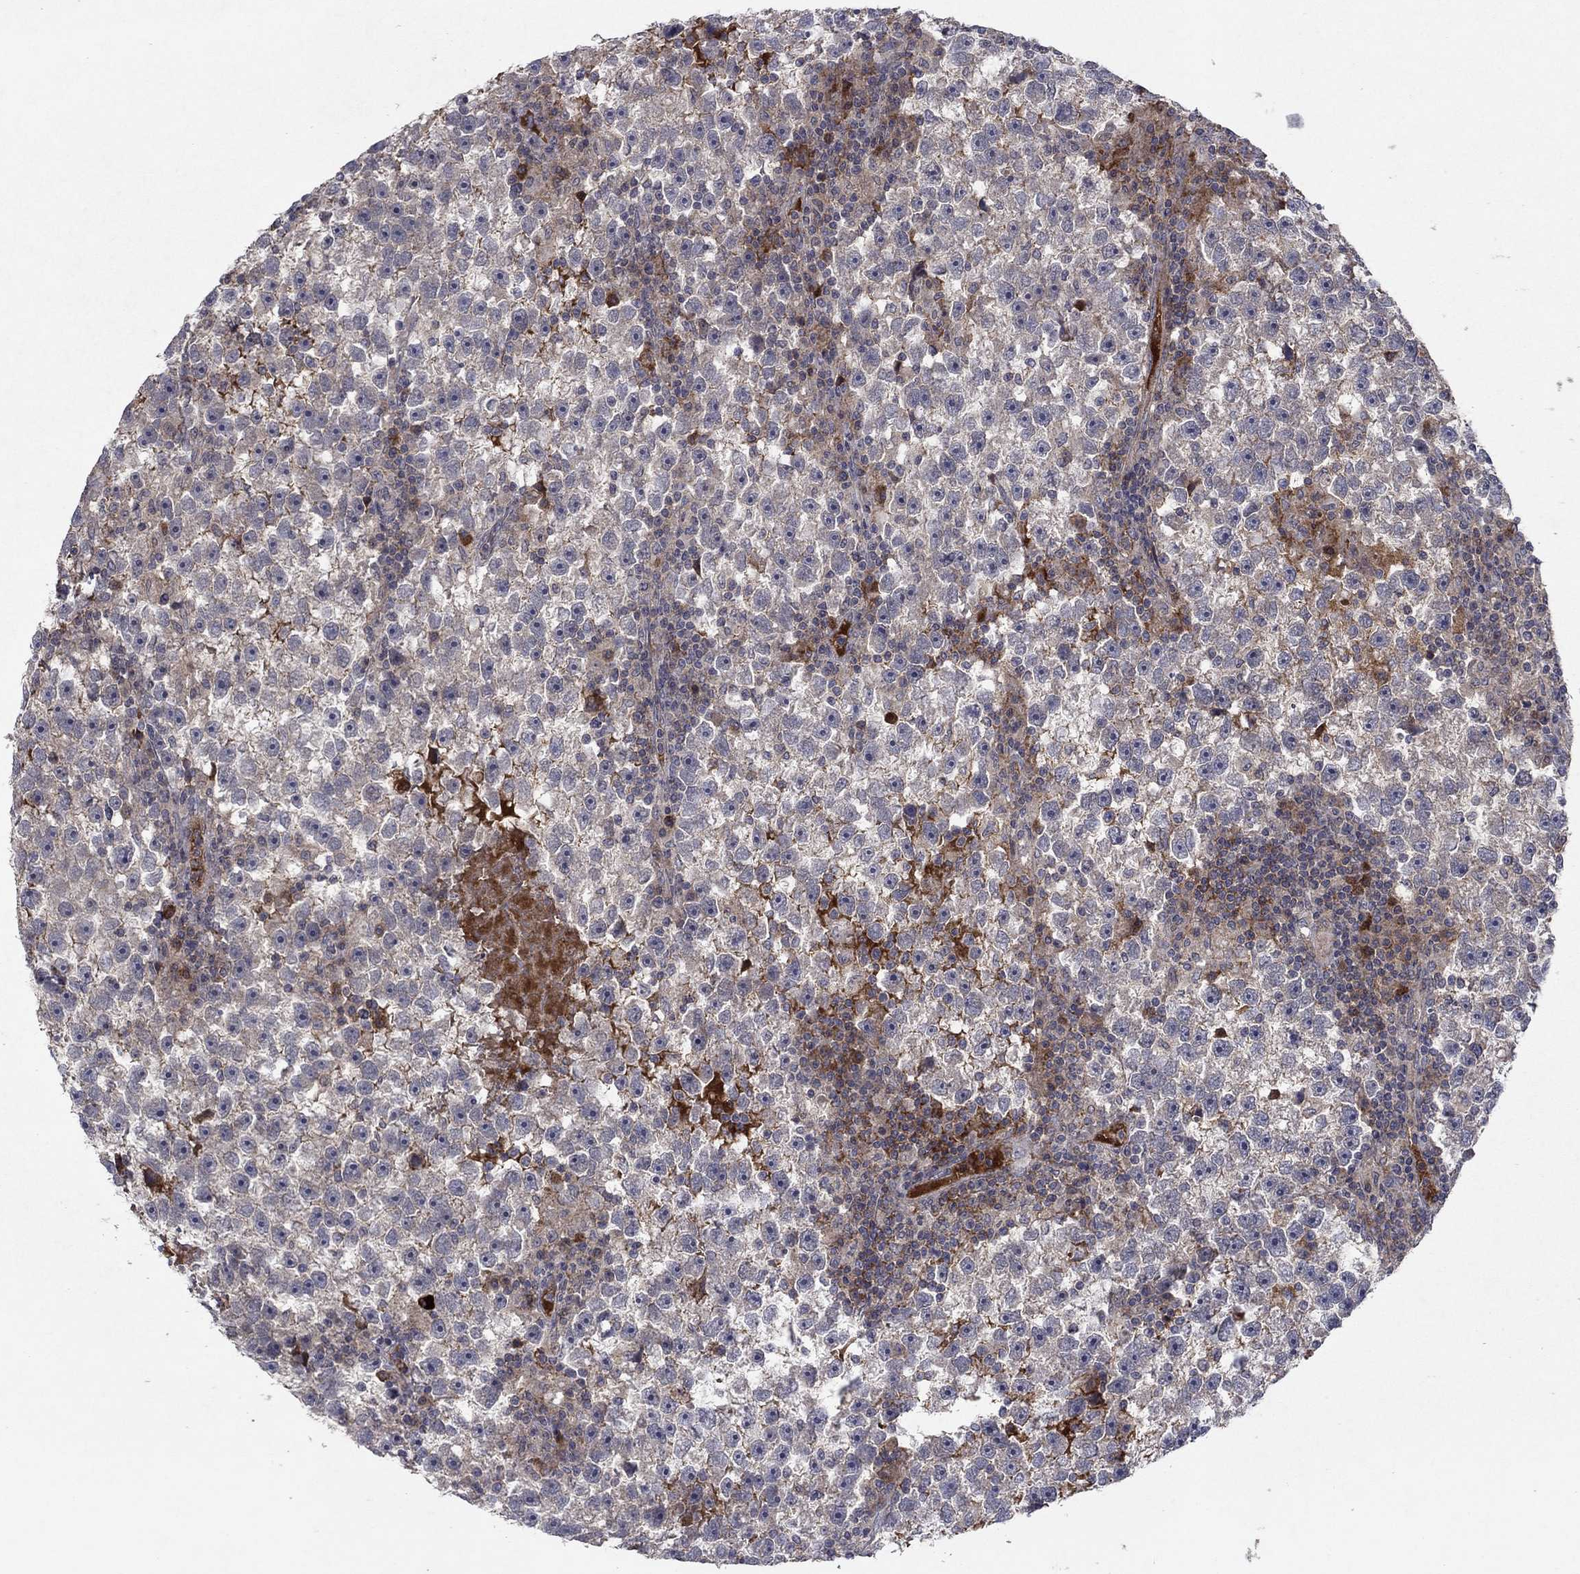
{"staining": {"intensity": "weak", "quantity": "25%-75%", "location": "cytoplasmic/membranous"}, "tissue": "testis cancer", "cell_type": "Tumor cells", "image_type": "cancer", "snomed": [{"axis": "morphology", "description": "Seminoma, NOS"}, {"axis": "topography", "description": "Testis"}], "caption": "A photomicrograph of testis cancer (seminoma) stained for a protein demonstrates weak cytoplasmic/membranous brown staining in tumor cells. Nuclei are stained in blue.", "gene": "IL4", "patient": {"sex": "male", "age": 47}}